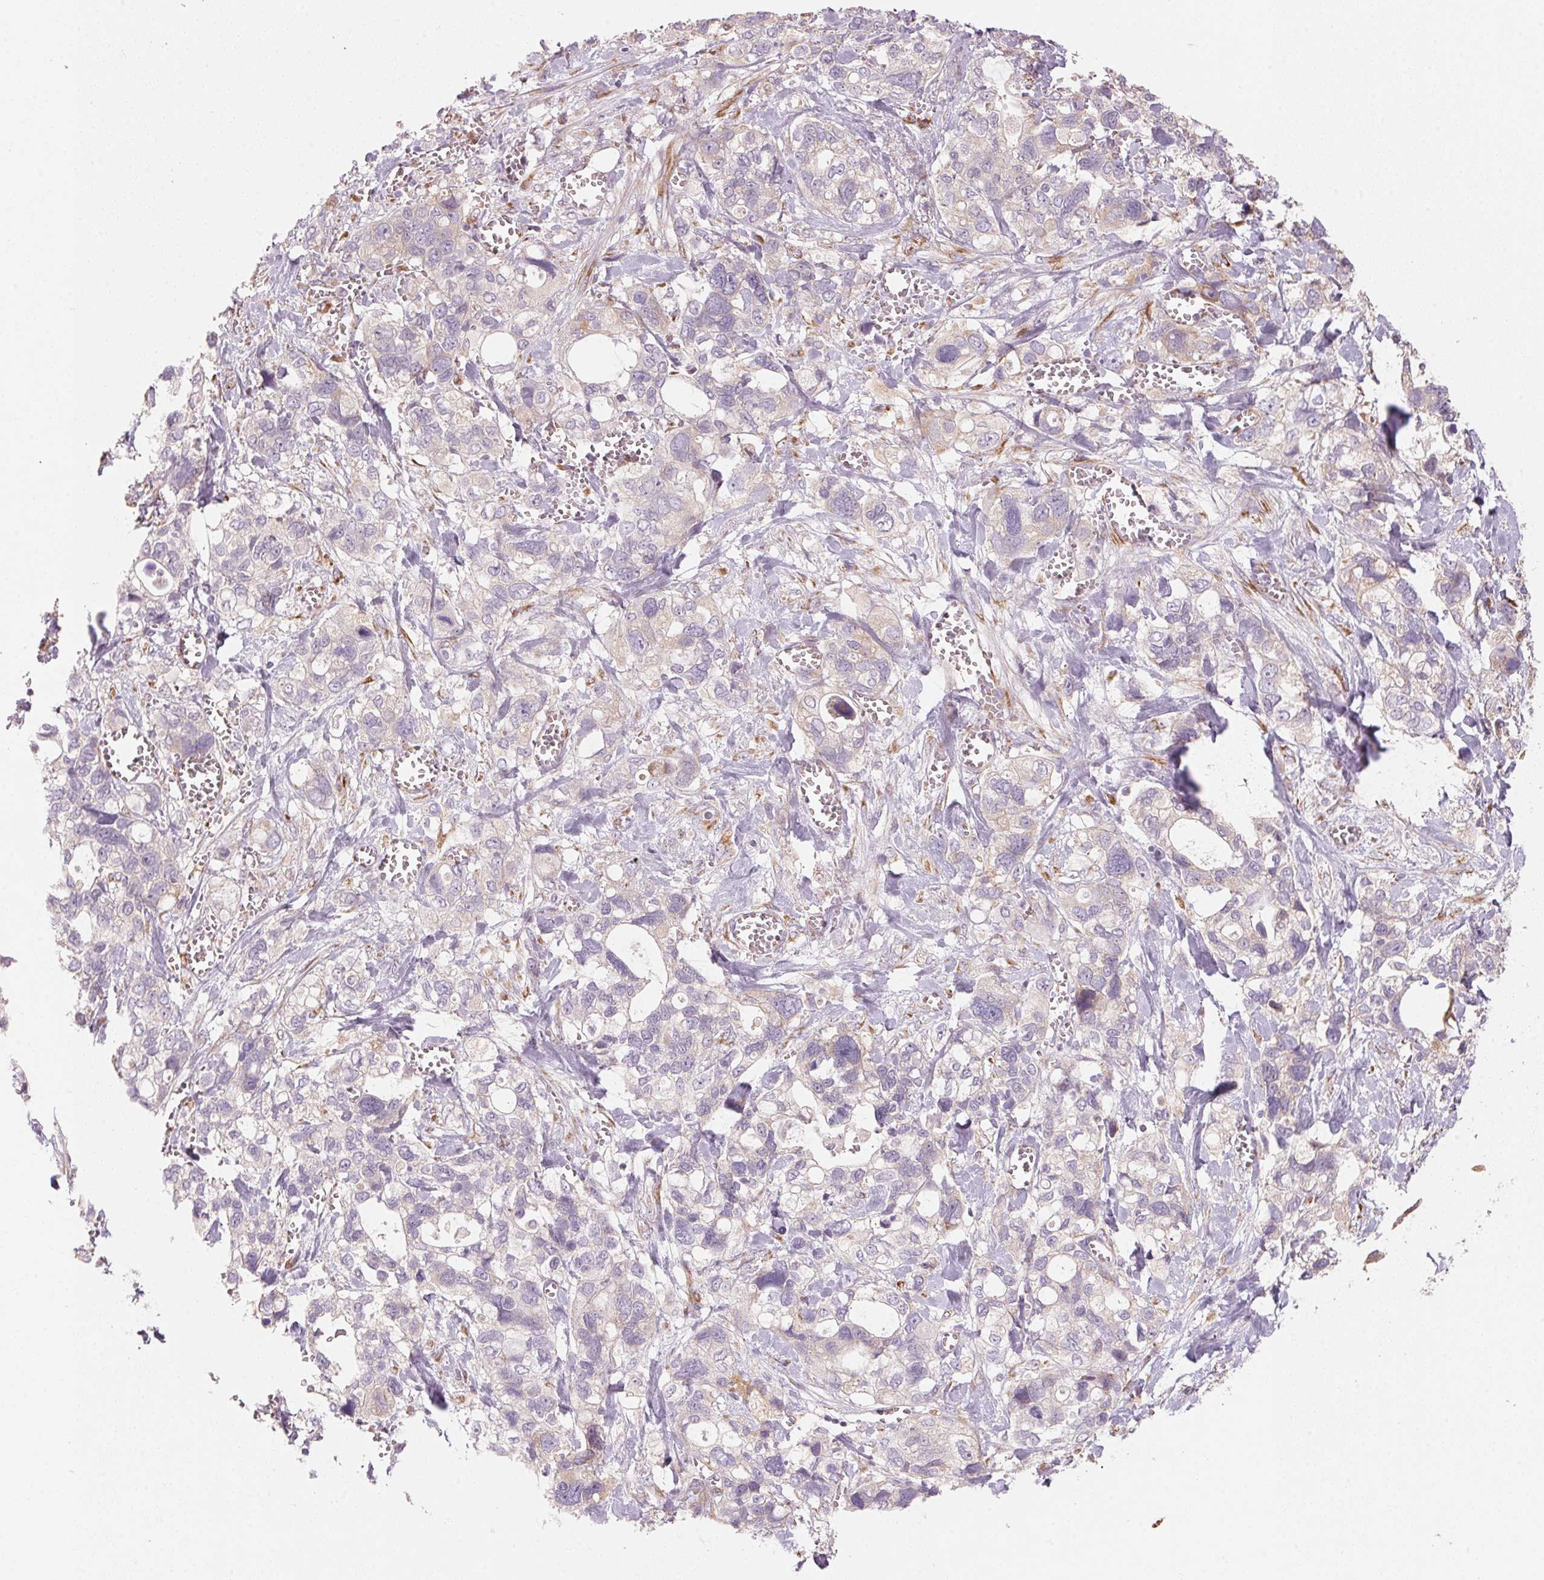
{"staining": {"intensity": "negative", "quantity": "none", "location": "none"}, "tissue": "stomach cancer", "cell_type": "Tumor cells", "image_type": "cancer", "snomed": [{"axis": "morphology", "description": "Adenocarcinoma, NOS"}, {"axis": "topography", "description": "Stomach, upper"}], "caption": "This is an immunohistochemistry (IHC) histopathology image of human adenocarcinoma (stomach). There is no staining in tumor cells.", "gene": "BLOC1S2", "patient": {"sex": "female", "age": 81}}